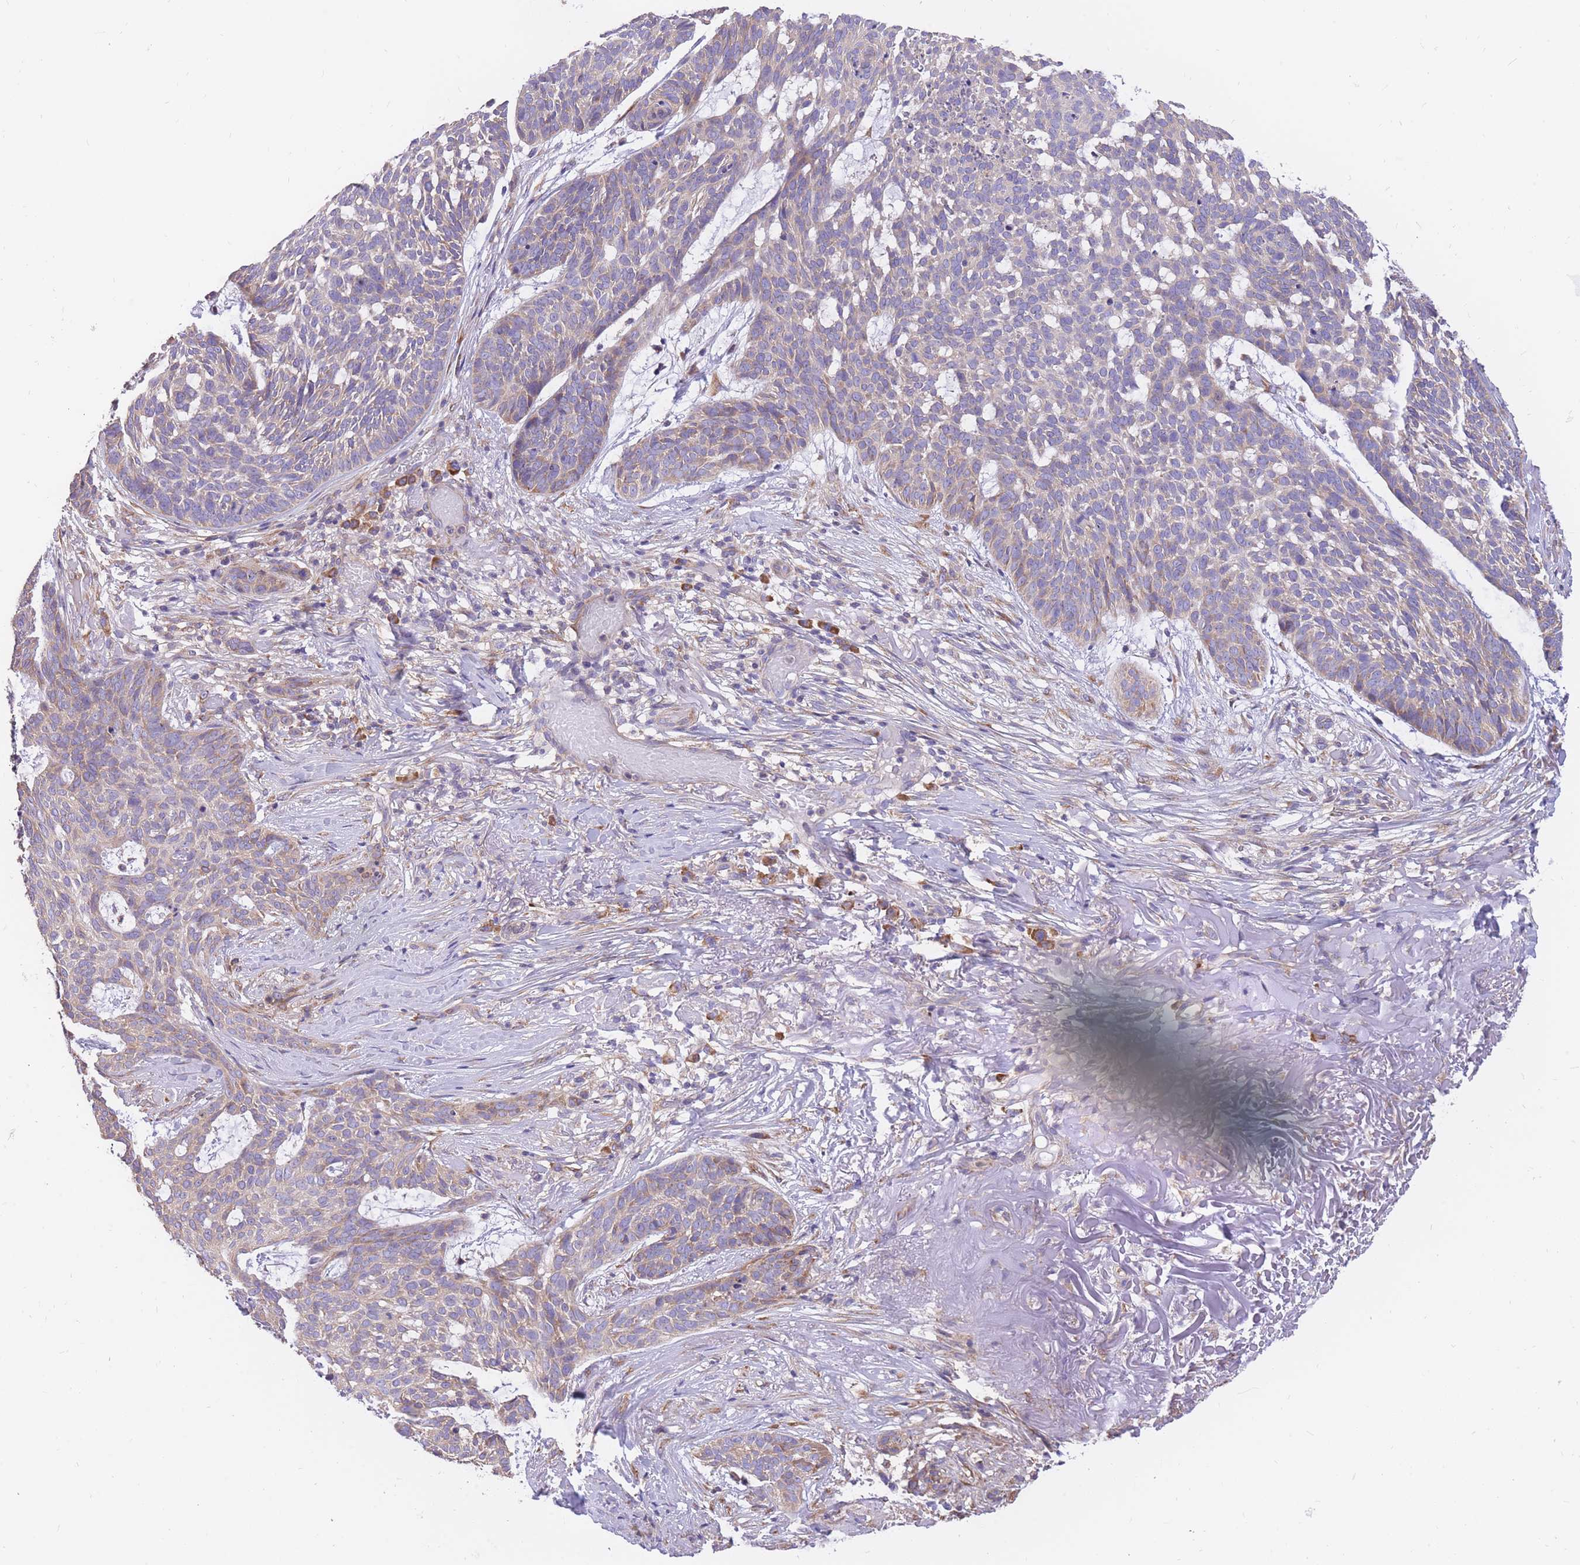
{"staining": {"intensity": "weak", "quantity": "<25%", "location": "cytoplasmic/membranous"}, "tissue": "skin cancer", "cell_type": "Tumor cells", "image_type": "cancer", "snomed": [{"axis": "morphology", "description": "Basal cell carcinoma"}, {"axis": "topography", "description": "Skin"}], "caption": "DAB immunohistochemical staining of human skin cancer shows no significant staining in tumor cells.", "gene": "GBP7", "patient": {"sex": "female", "age": 89}}